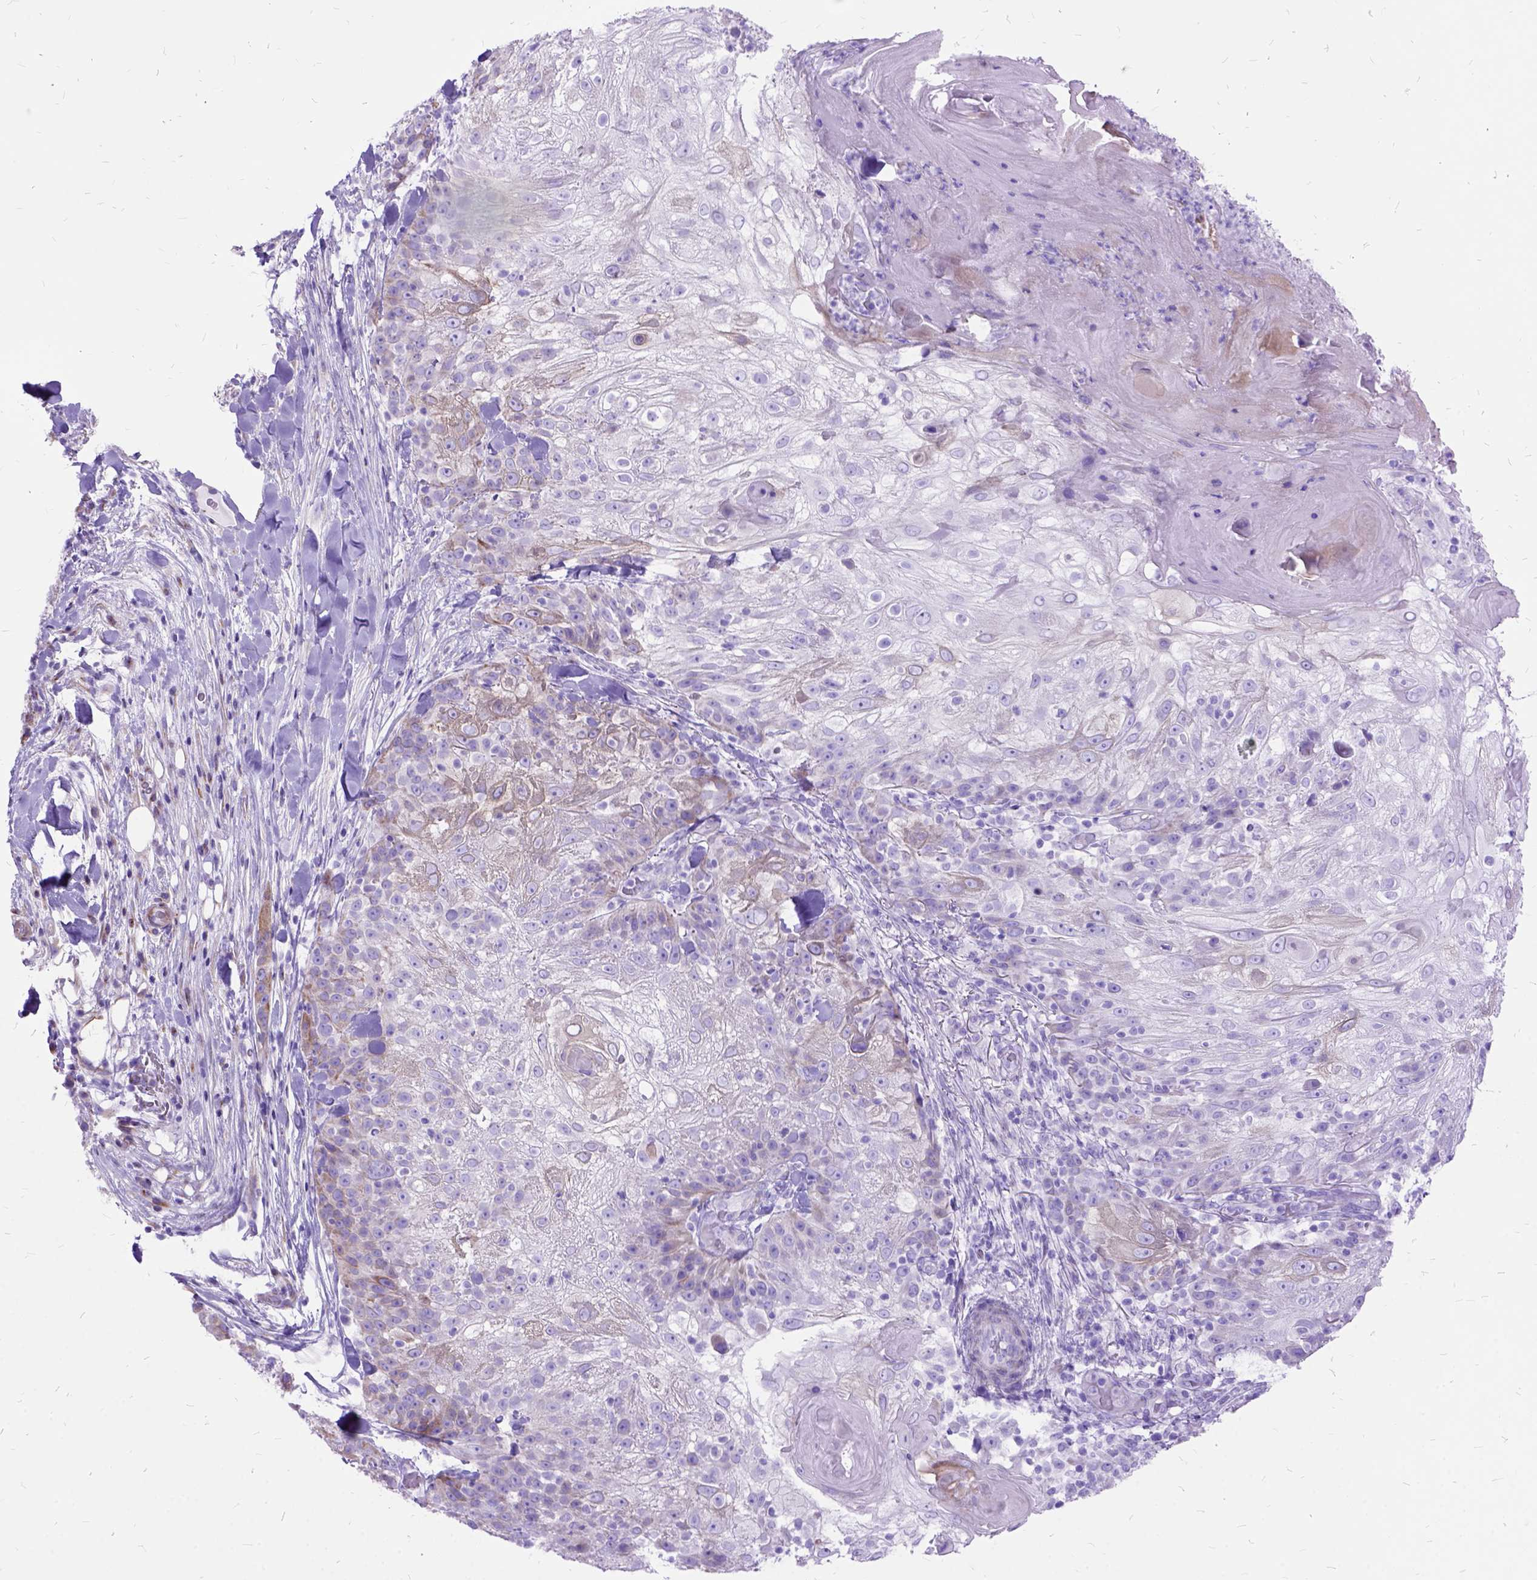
{"staining": {"intensity": "moderate", "quantity": "<25%", "location": "cytoplasmic/membranous"}, "tissue": "skin cancer", "cell_type": "Tumor cells", "image_type": "cancer", "snomed": [{"axis": "morphology", "description": "Normal tissue, NOS"}, {"axis": "morphology", "description": "Squamous cell carcinoma, NOS"}, {"axis": "topography", "description": "Skin"}], "caption": "This is a histology image of immunohistochemistry (IHC) staining of skin cancer (squamous cell carcinoma), which shows moderate staining in the cytoplasmic/membranous of tumor cells.", "gene": "DNAH2", "patient": {"sex": "female", "age": 83}}